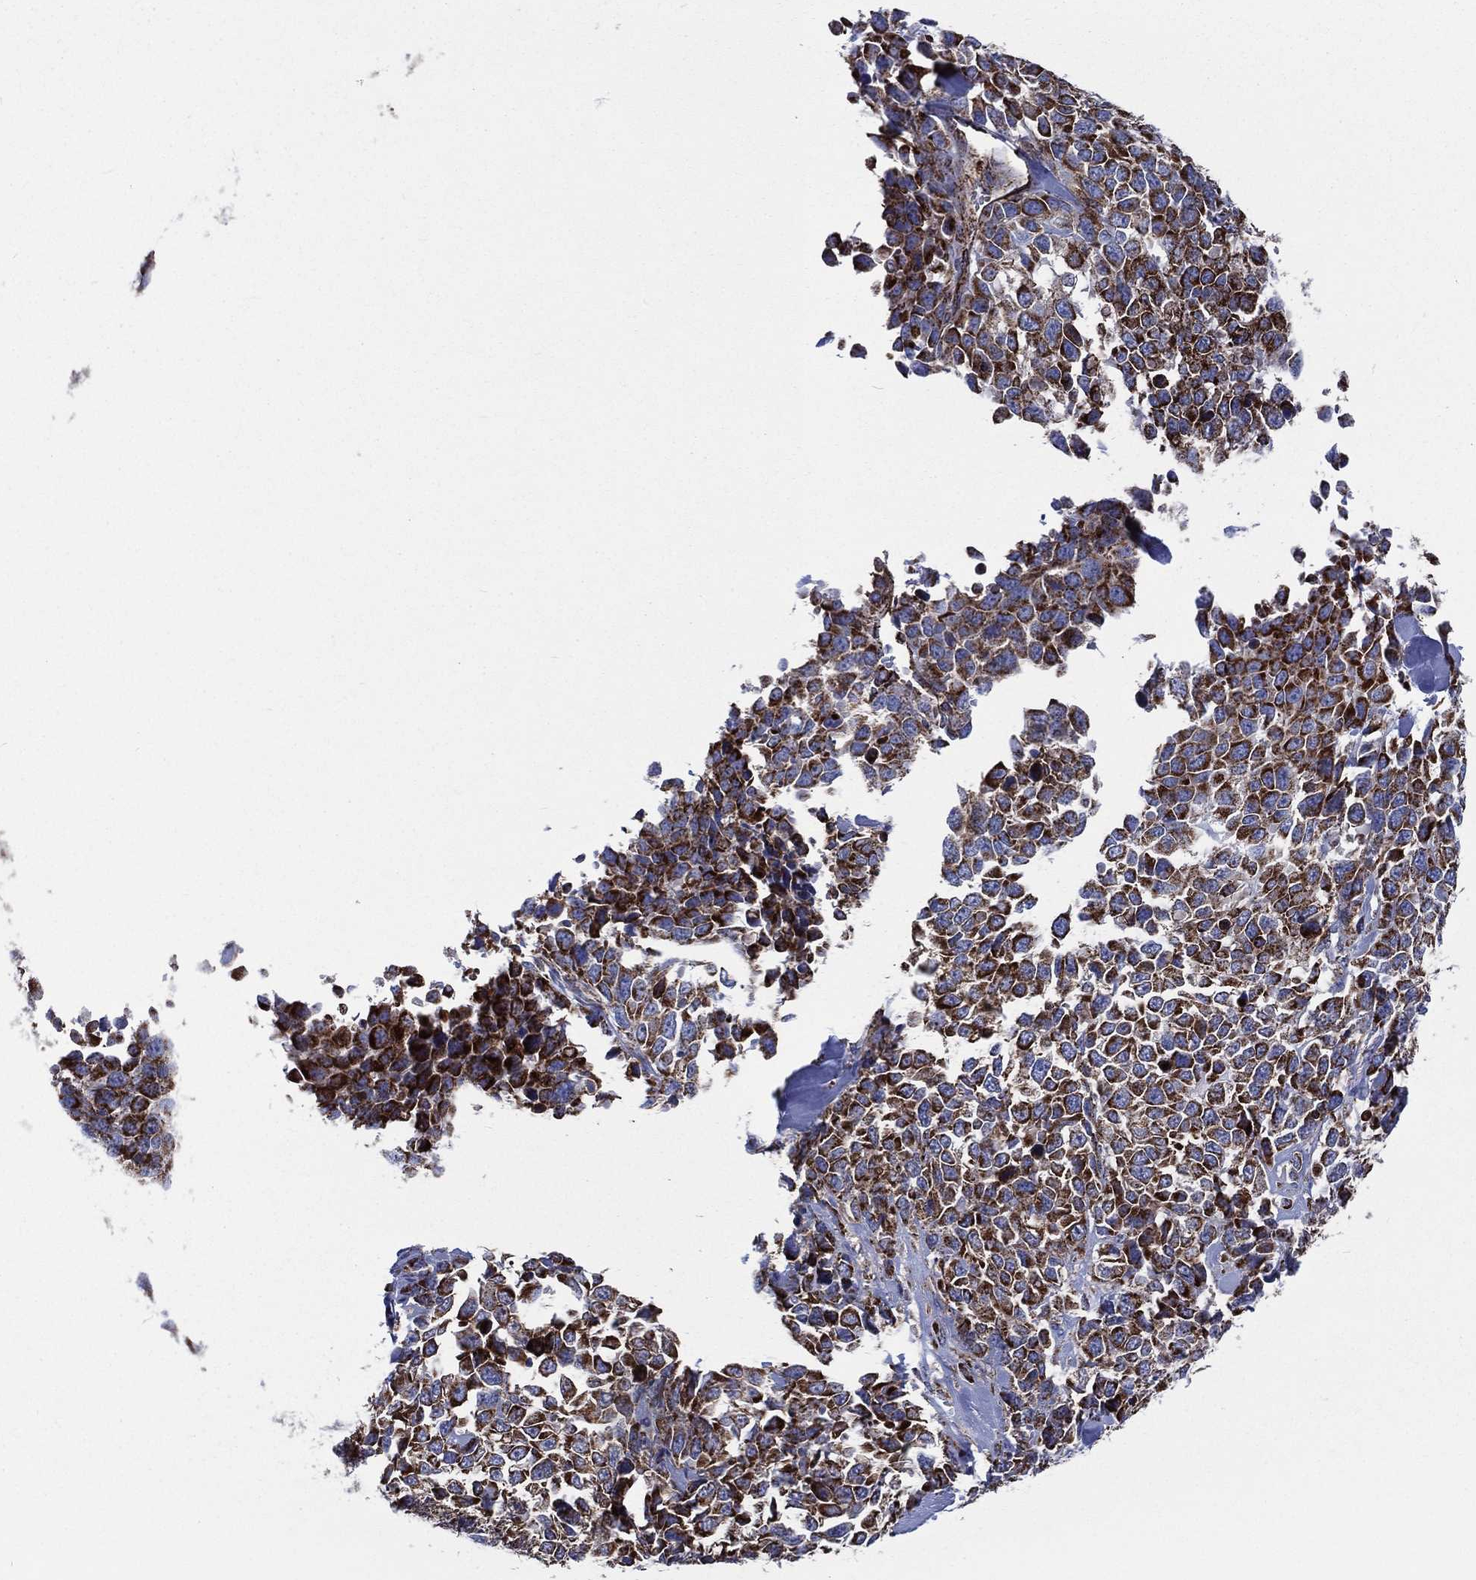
{"staining": {"intensity": "strong", "quantity": ">75%", "location": "cytoplasmic/membranous"}, "tissue": "melanoma", "cell_type": "Tumor cells", "image_type": "cancer", "snomed": [{"axis": "morphology", "description": "Malignant melanoma, Metastatic site"}, {"axis": "topography", "description": "Skin"}], "caption": "A micrograph showing strong cytoplasmic/membranous positivity in approximately >75% of tumor cells in melanoma, as visualized by brown immunohistochemical staining.", "gene": "ANKRD37", "patient": {"sex": "male", "age": 84}}